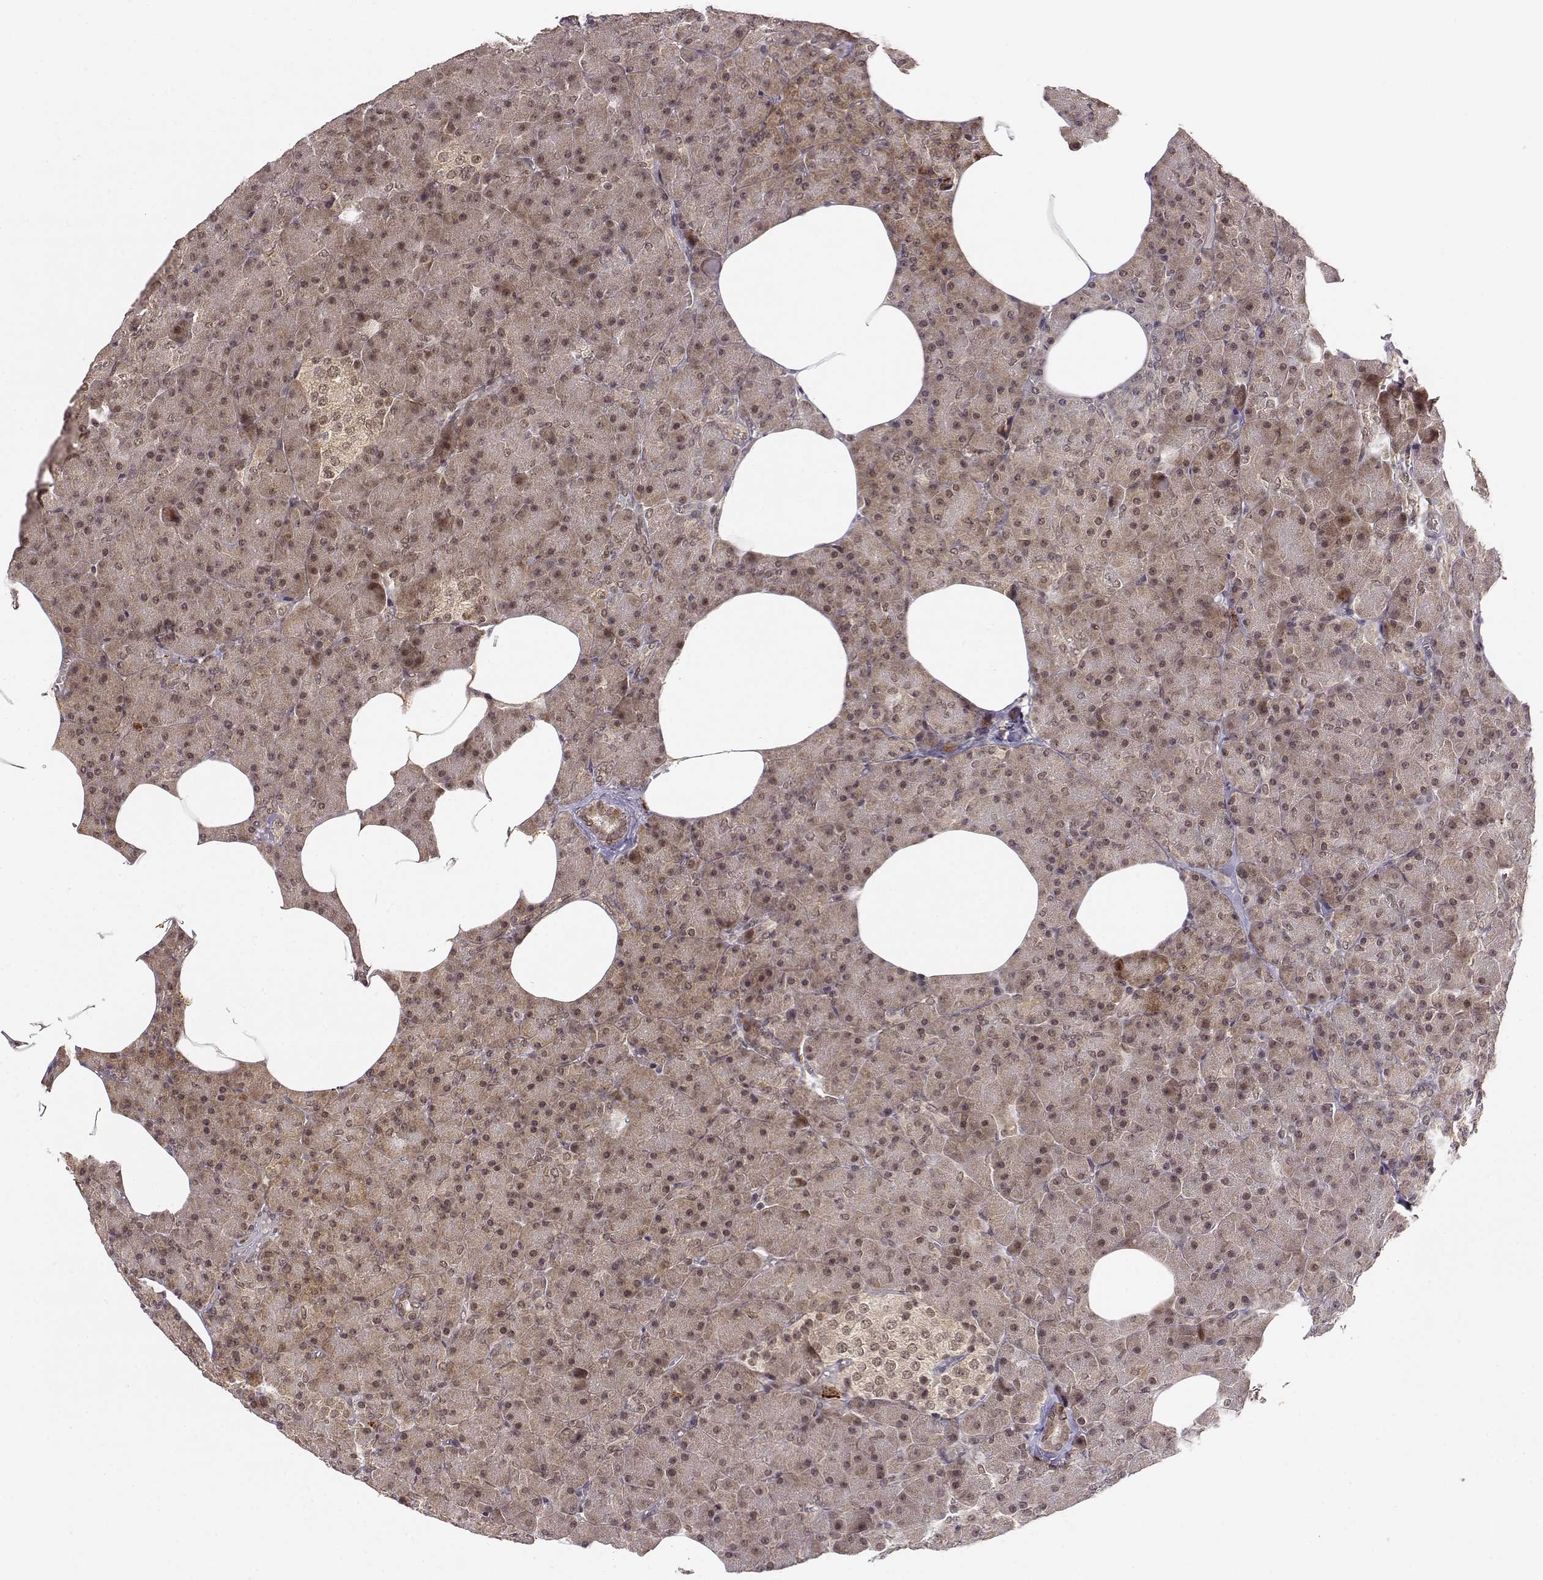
{"staining": {"intensity": "weak", "quantity": ">75%", "location": "cytoplasmic/membranous,nuclear"}, "tissue": "pancreas", "cell_type": "Exocrine glandular cells", "image_type": "normal", "snomed": [{"axis": "morphology", "description": "Normal tissue, NOS"}, {"axis": "topography", "description": "Pancreas"}], "caption": "Immunohistochemistry (IHC) photomicrograph of benign pancreas stained for a protein (brown), which exhibits low levels of weak cytoplasmic/membranous,nuclear staining in about >75% of exocrine glandular cells.", "gene": "MAEA", "patient": {"sex": "female", "age": 45}}